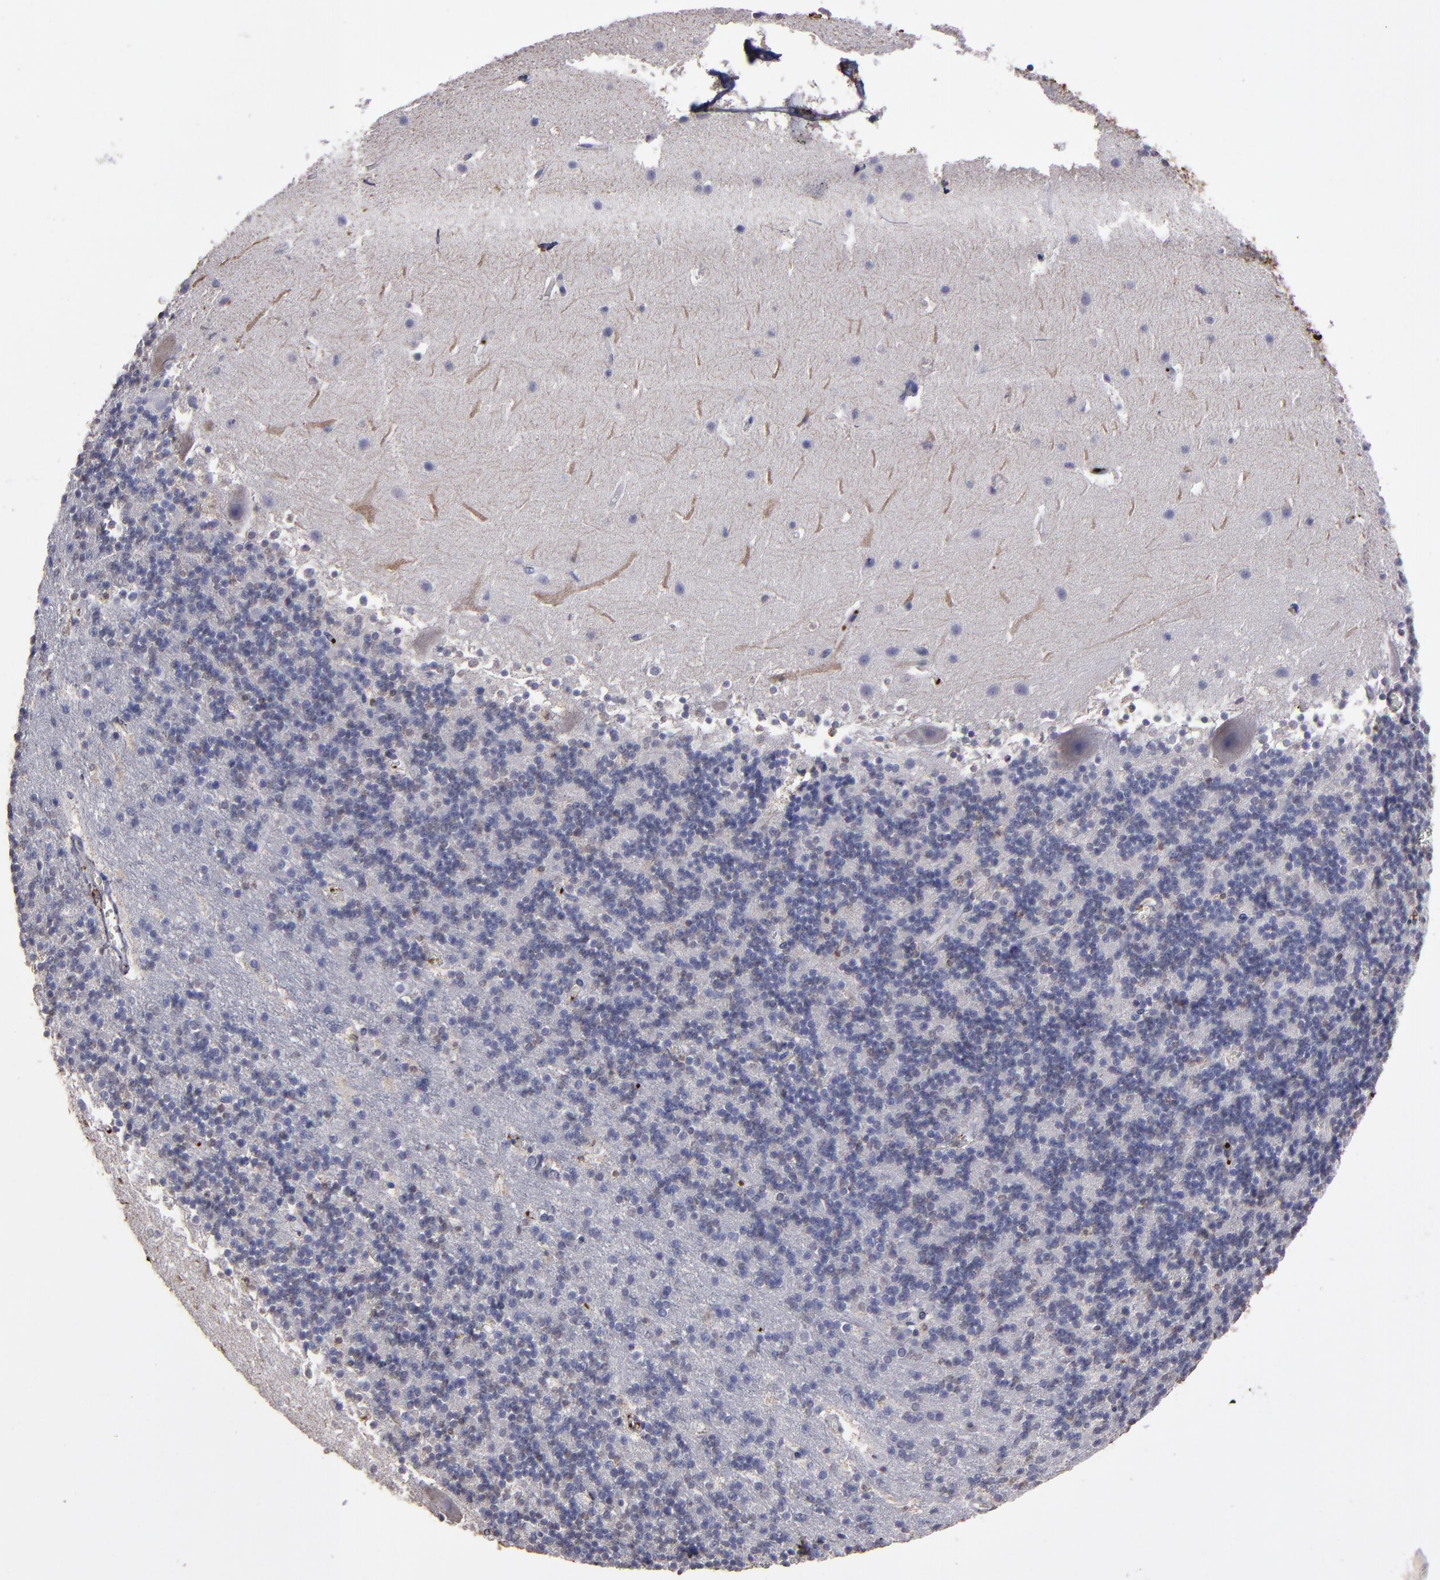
{"staining": {"intensity": "negative", "quantity": "none", "location": "none"}, "tissue": "cerebellum", "cell_type": "Cells in granular layer", "image_type": "normal", "snomed": [{"axis": "morphology", "description": "Normal tissue, NOS"}, {"axis": "topography", "description": "Cerebellum"}], "caption": "Cerebellum was stained to show a protein in brown. There is no significant positivity in cells in granular layer.", "gene": "CD36", "patient": {"sex": "male", "age": 45}}